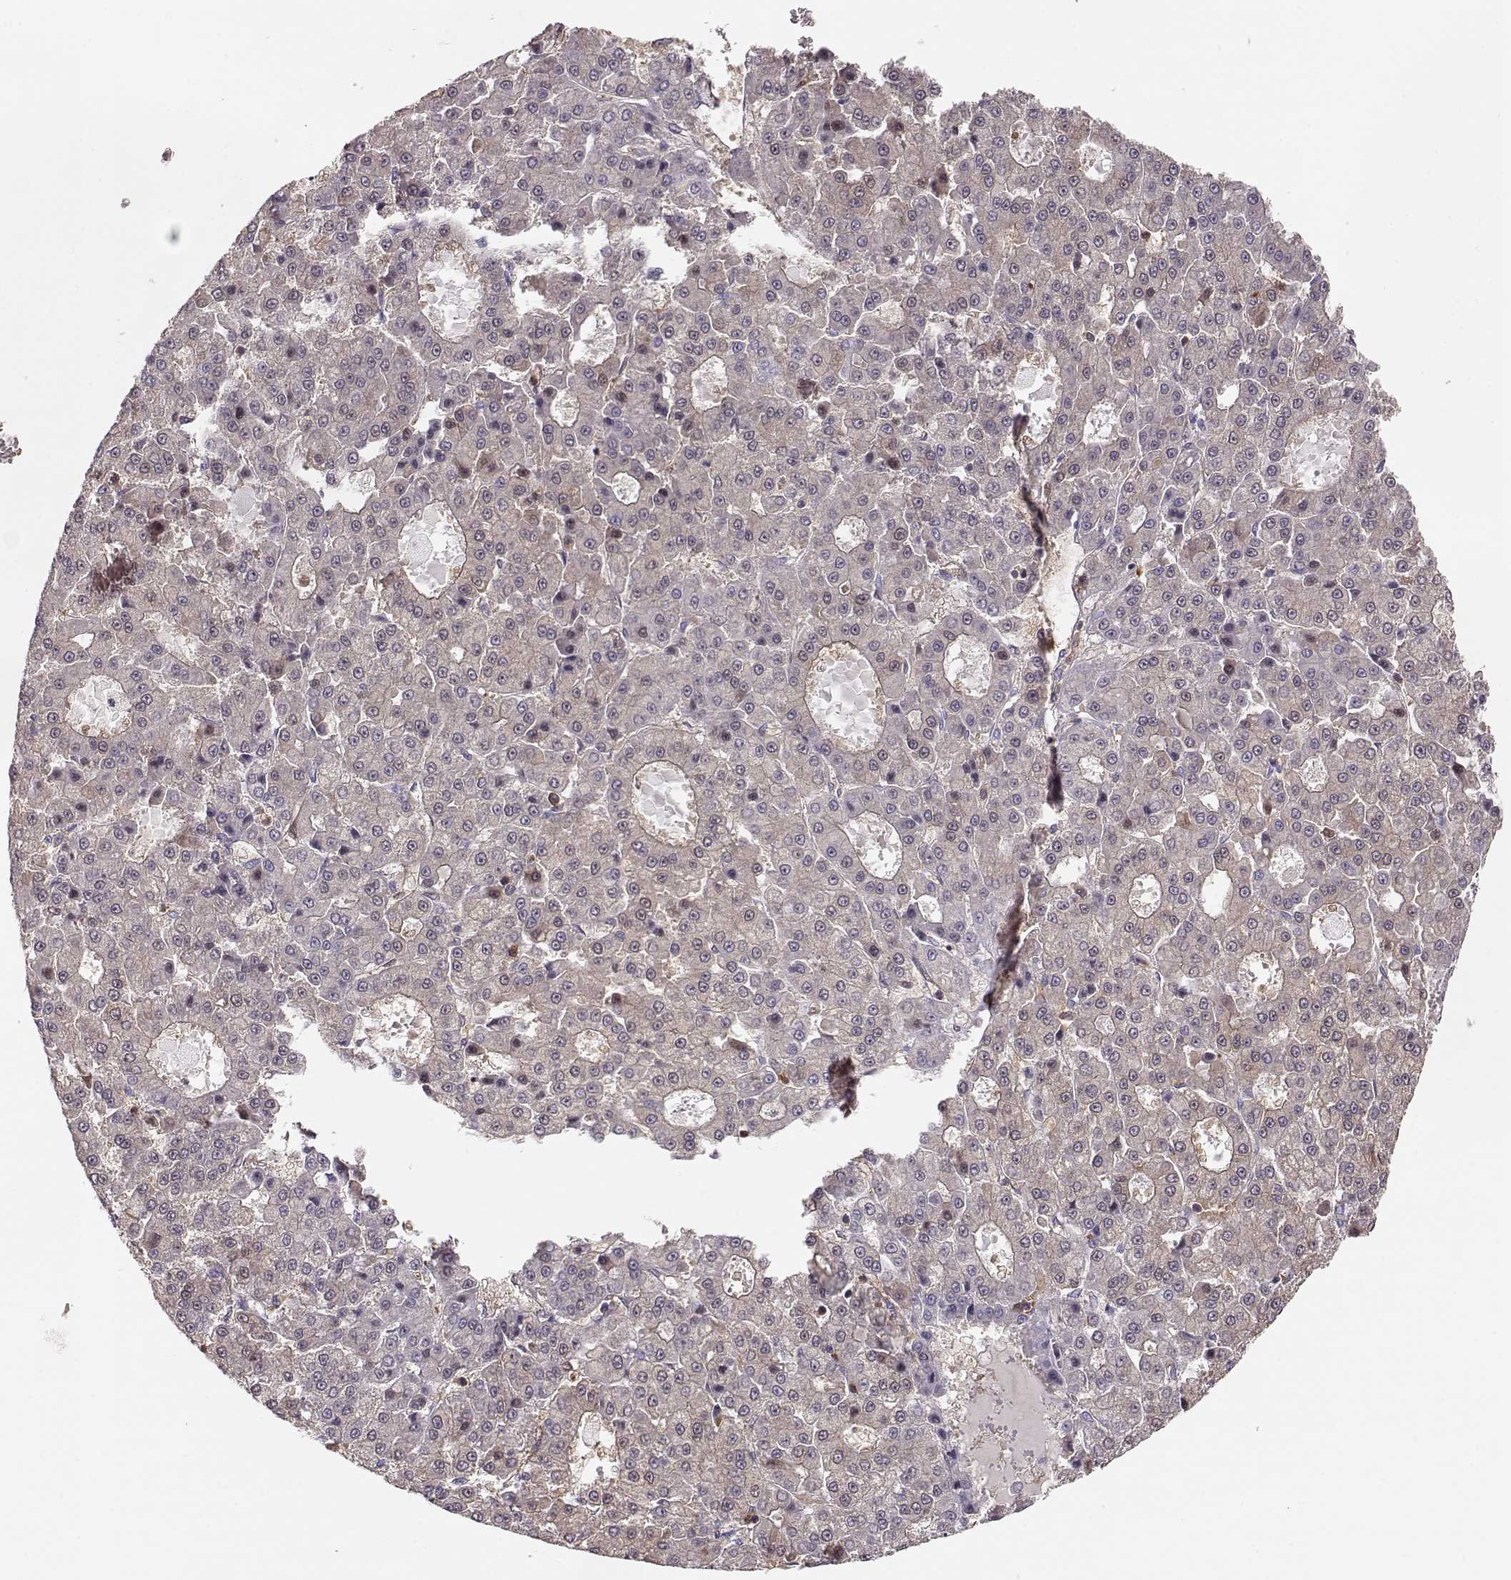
{"staining": {"intensity": "negative", "quantity": "none", "location": "none"}, "tissue": "liver cancer", "cell_type": "Tumor cells", "image_type": "cancer", "snomed": [{"axis": "morphology", "description": "Carcinoma, Hepatocellular, NOS"}, {"axis": "topography", "description": "Liver"}], "caption": "High magnification brightfield microscopy of liver cancer stained with DAB (3,3'-diaminobenzidine) (brown) and counterstained with hematoxylin (blue): tumor cells show no significant expression.", "gene": "PNP", "patient": {"sex": "male", "age": 70}}